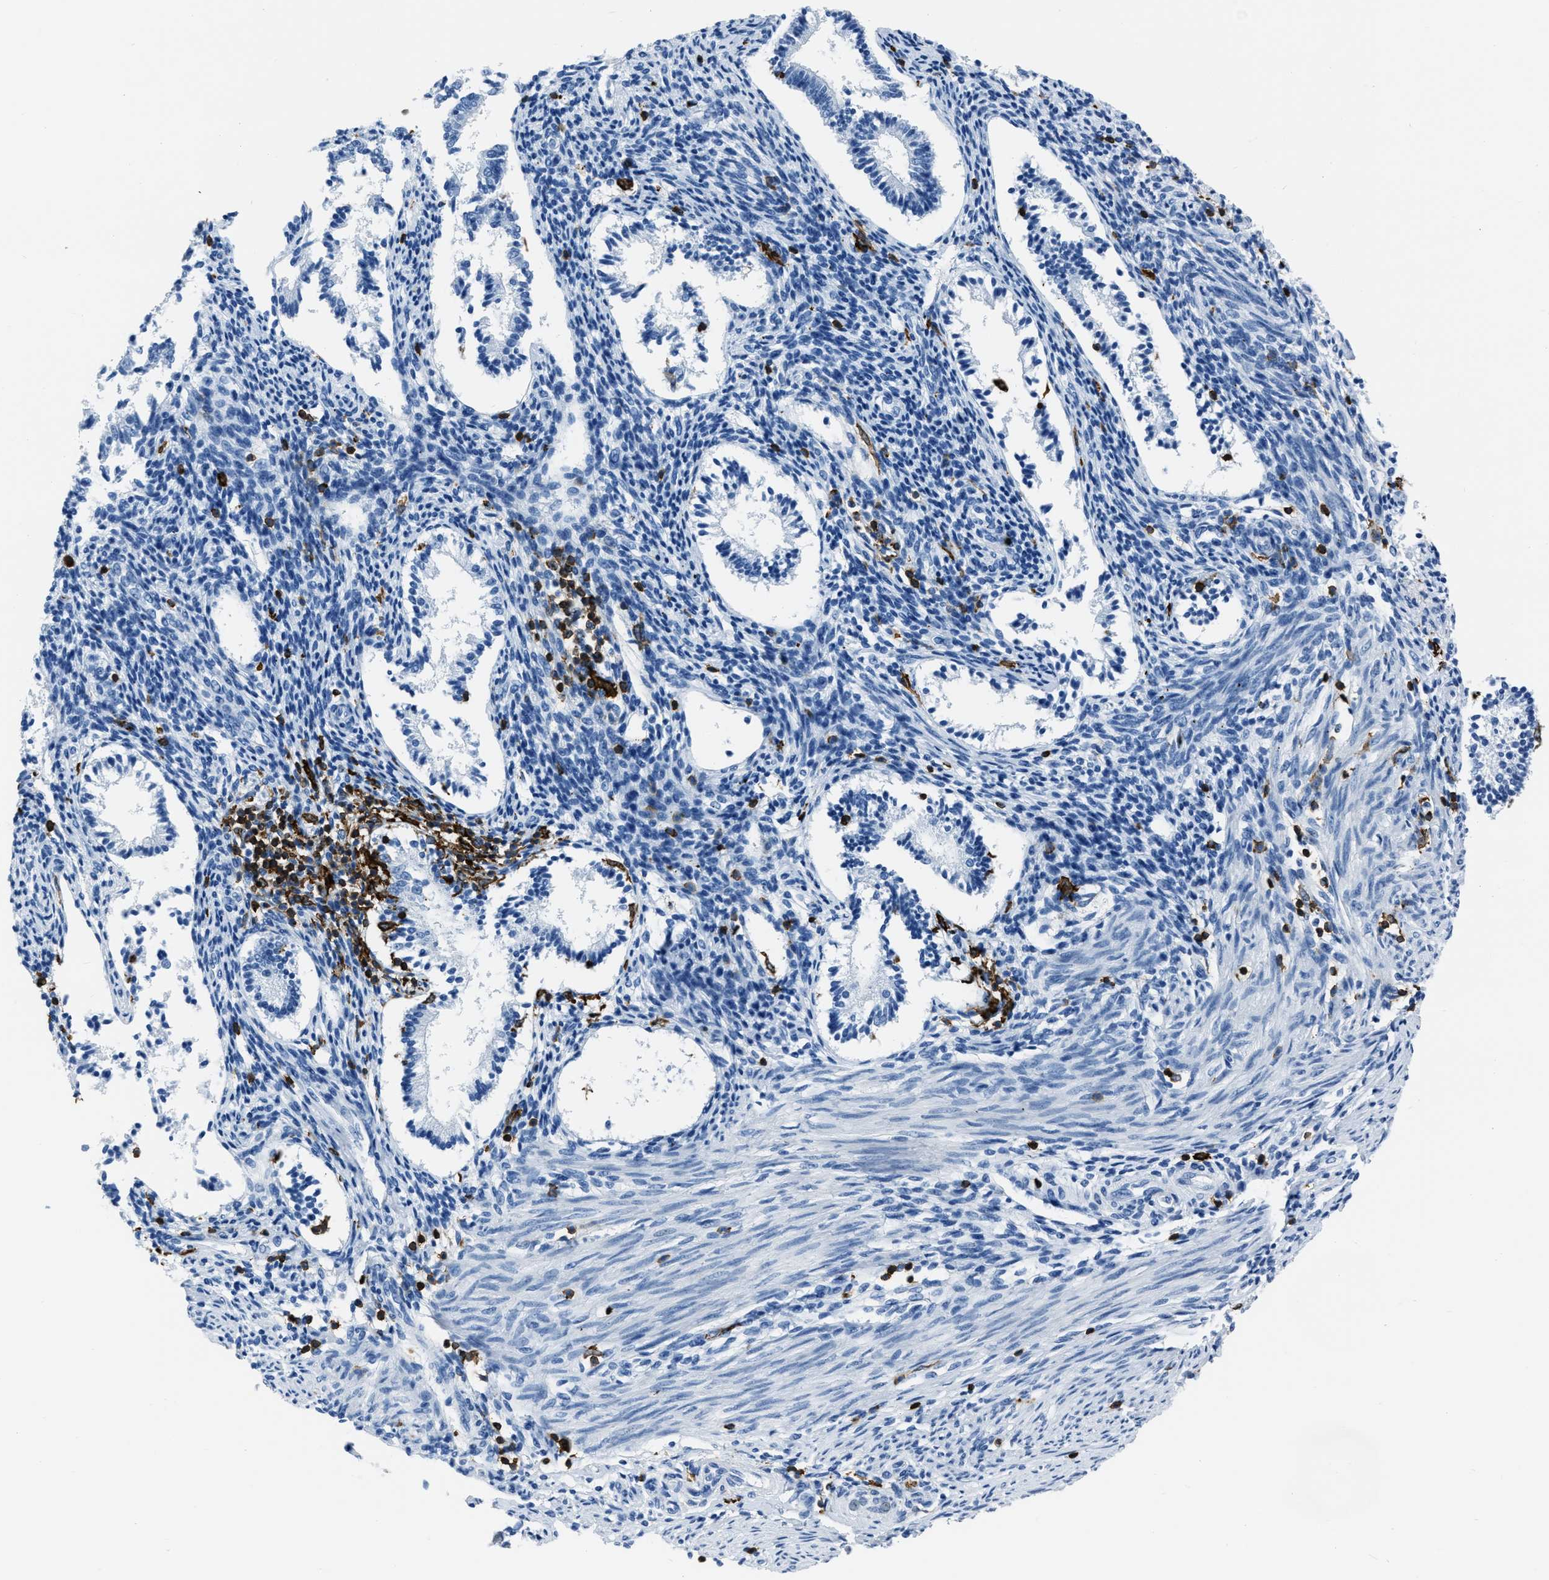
{"staining": {"intensity": "negative", "quantity": "none", "location": "none"}, "tissue": "endometrium", "cell_type": "Cells in endometrial stroma", "image_type": "normal", "snomed": [{"axis": "morphology", "description": "Normal tissue, NOS"}, {"axis": "topography", "description": "Endometrium"}], "caption": "Unremarkable endometrium was stained to show a protein in brown. There is no significant staining in cells in endometrial stroma.", "gene": "LSP1", "patient": {"sex": "female", "age": 42}}